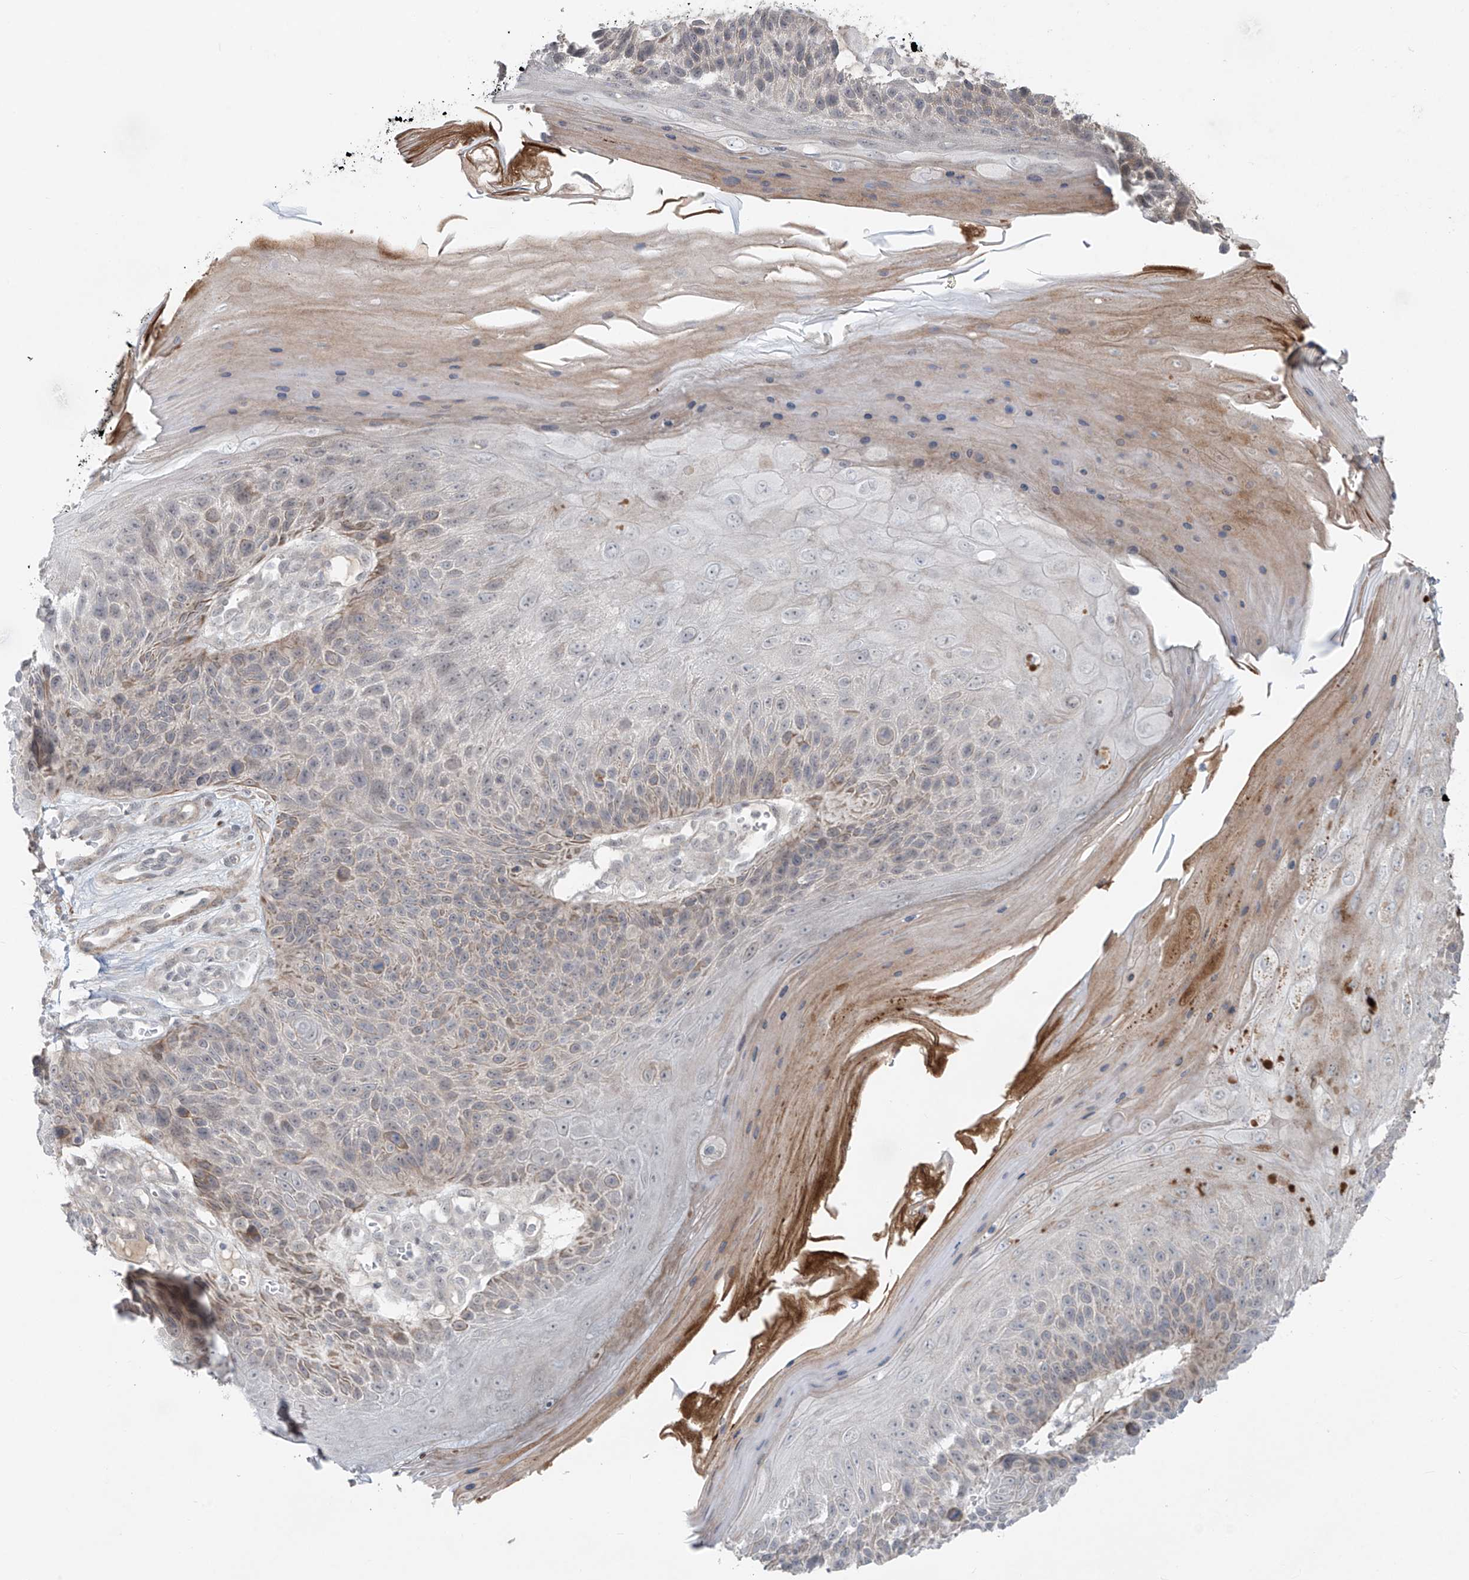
{"staining": {"intensity": "weak", "quantity": "<25%", "location": "cytoplasmic/membranous"}, "tissue": "skin cancer", "cell_type": "Tumor cells", "image_type": "cancer", "snomed": [{"axis": "morphology", "description": "Squamous cell carcinoma, NOS"}, {"axis": "topography", "description": "Skin"}], "caption": "Immunohistochemistry image of neoplastic tissue: human skin cancer stained with DAB (3,3'-diaminobenzidine) reveals no significant protein staining in tumor cells.", "gene": "RASGEF1A", "patient": {"sex": "female", "age": 88}}